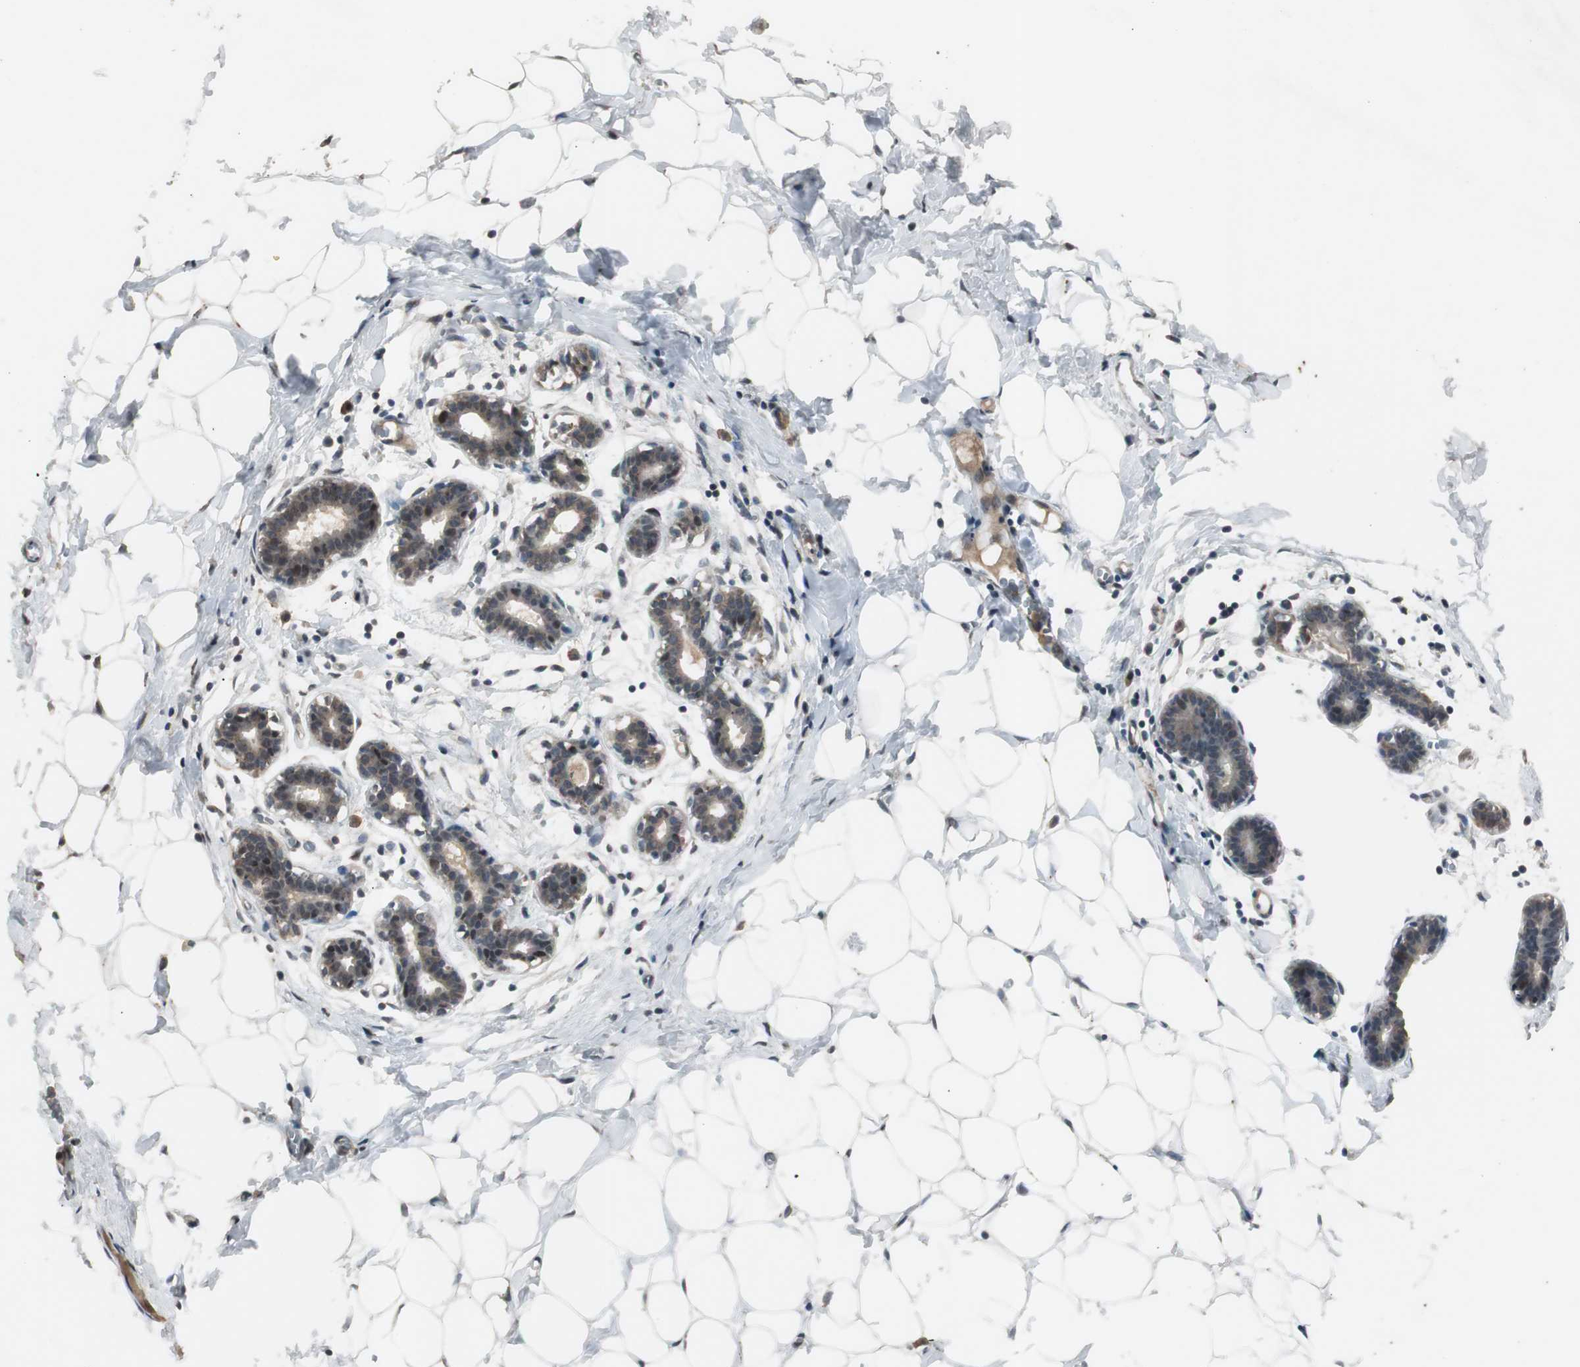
{"staining": {"intensity": "weak", "quantity": ">75%", "location": "cytoplasmic/membranous"}, "tissue": "breast", "cell_type": "Adipocytes", "image_type": "normal", "snomed": [{"axis": "morphology", "description": "Normal tissue, NOS"}, {"axis": "topography", "description": "Breast"}], "caption": "Brown immunohistochemical staining in normal human breast exhibits weak cytoplasmic/membranous positivity in about >75% of adipocytes. The staining was performed using DAB (3,3'-diaminobenzidine), with brown indicating positive protein expression. Nuclei are stained blue with hematoxylin.", "gene": "BOLA1", "patient": {"sex": "female", "age": 27}}